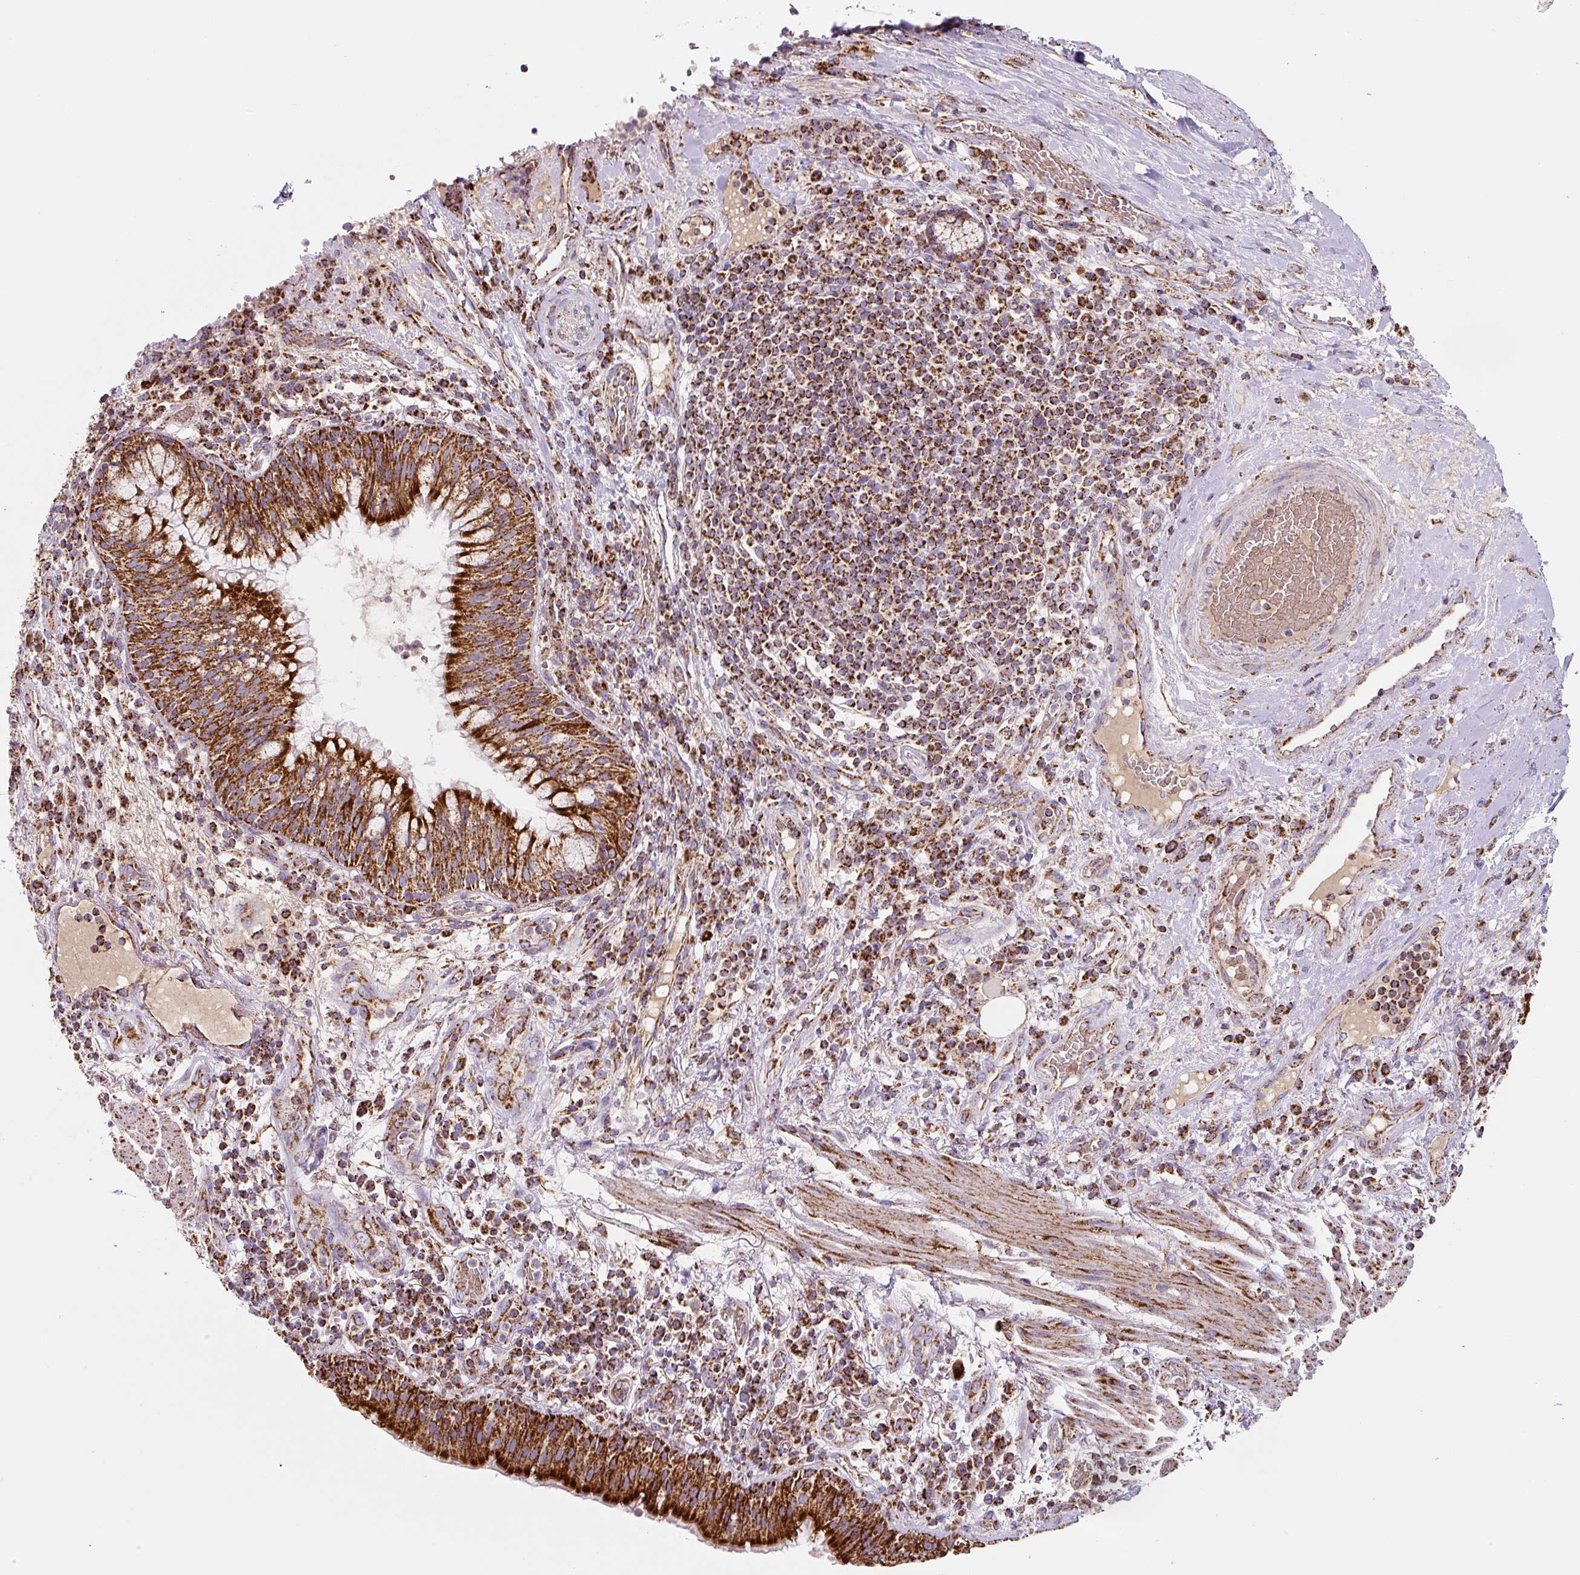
{"staining": {"intensity": "strong", "quantity": ">75%", "location": "cytoplasmic/membranous"}, "tissue": "bronchus", "cell_type": "Respiratory epithelial cells", "image_type": "normal", "snomed": [{"axis": "morphology", "description": "Normal tissue, NOS"}, {"axis": "topography", "description": "Cartilage tissue"}, {"axis": "topography", "description": "Bronchus"}], "caption": "Protein staining of unremarkable bronchus displays strong cytoplasmic/membranous expression in about >75% of respiratory epithelial cells. (Brightfield microscopy of DAB IHC at high magnification).", "gene": "MT", "patient": {"sex": "male", "age": 56}}